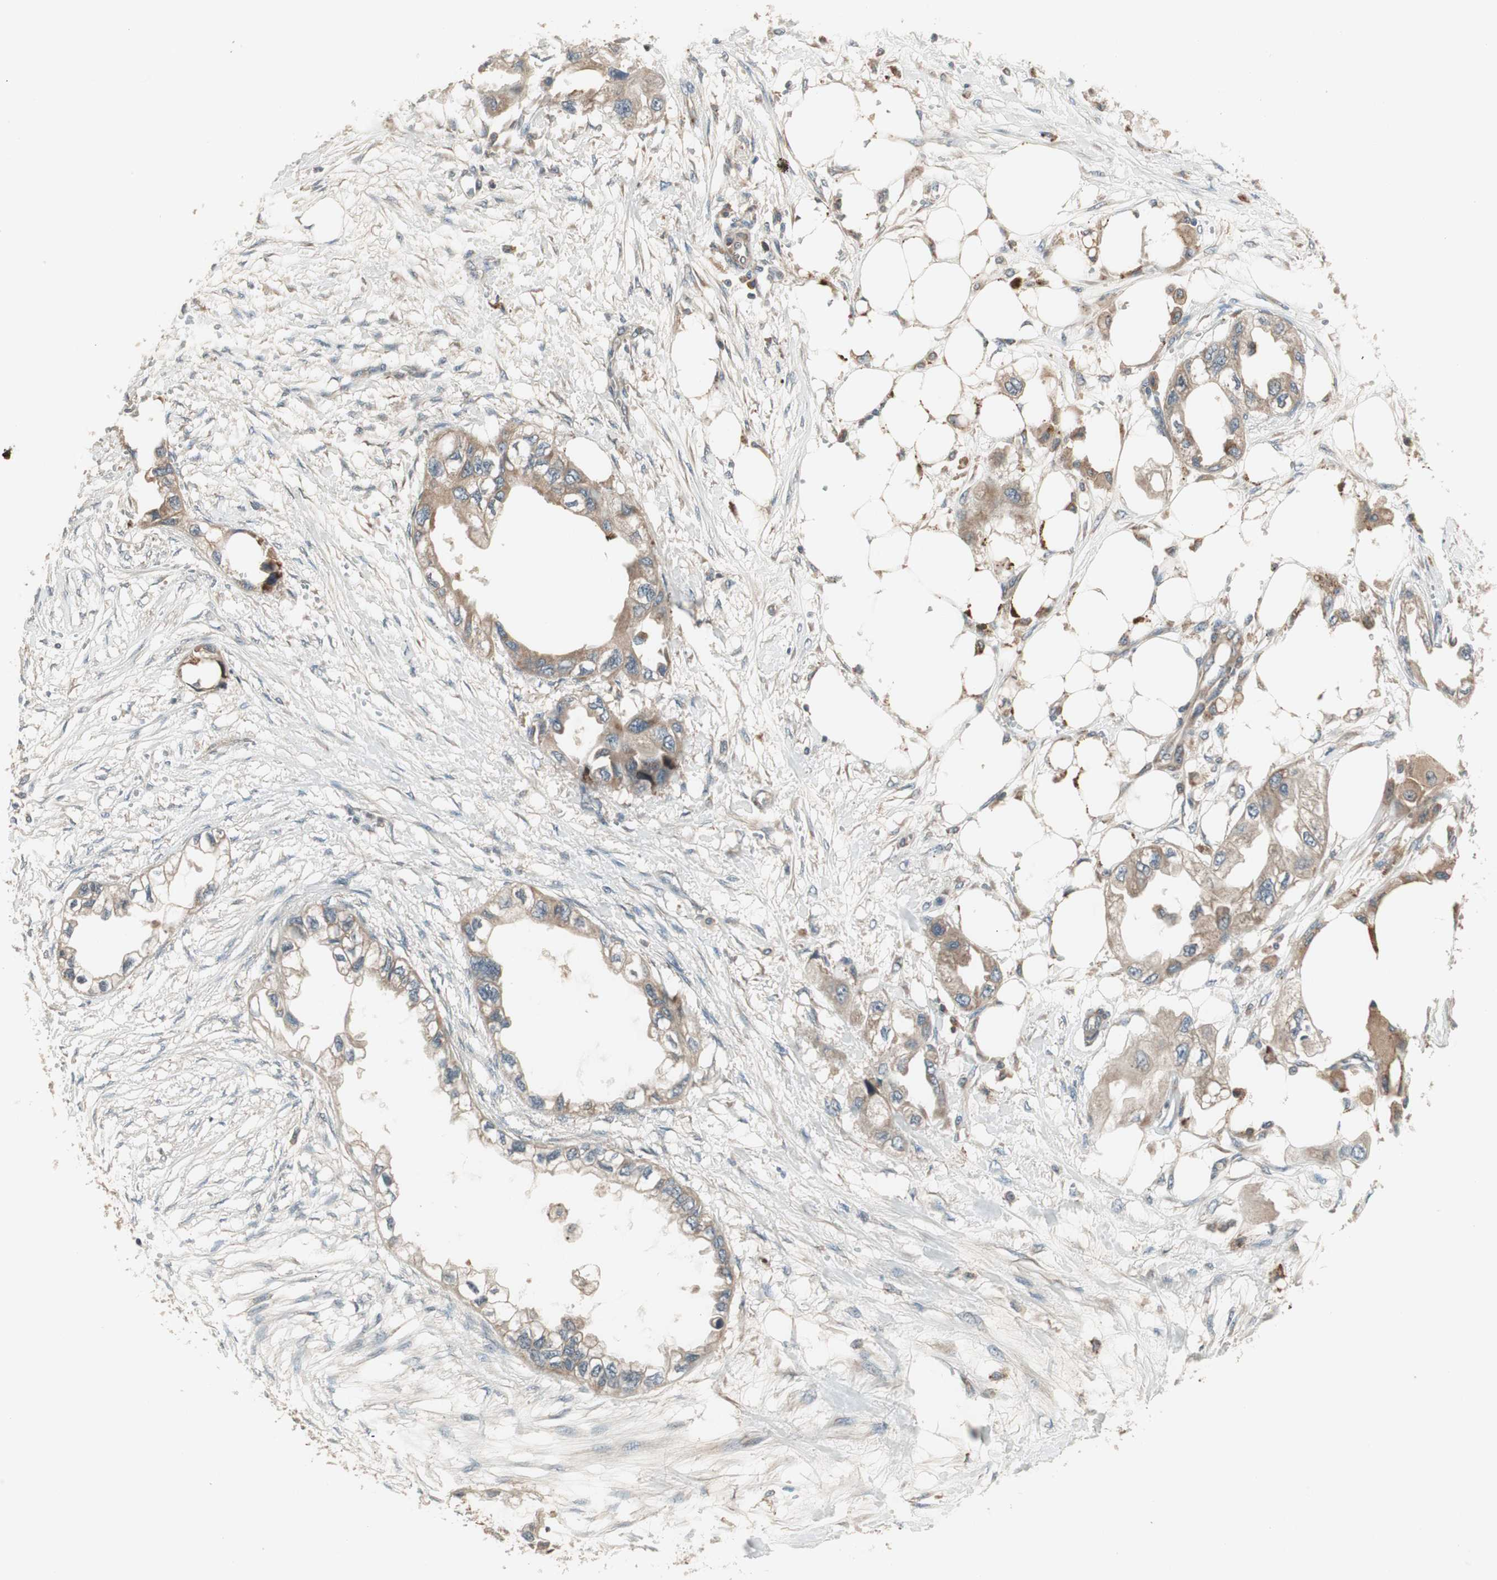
{"staining": {"intensity": "weak", "quantity": ">75%", "location": "cytoplasmic/membranous"}, "tissue": "endometrial cancer", "cell_type": "Tumor cells", "image_type": "cancer", "snomed": [{"axis": "morphology", "description": "Adenocarcinoma, NOS"}, {"axis": "topography", "description": "Endometrium"}], "caption": "Endometrial cancer (adenocarcinoma) tissue demonstrates weak cytoplasmic/membranous positivity in approximately >75% of tumor cells, visualized by immunohistochemistry. (DAB IHC, brown staining for protein, blue staining for nuclei).", "gene": "SFRP1", "patient": {"sex": "female", "age": 67}}